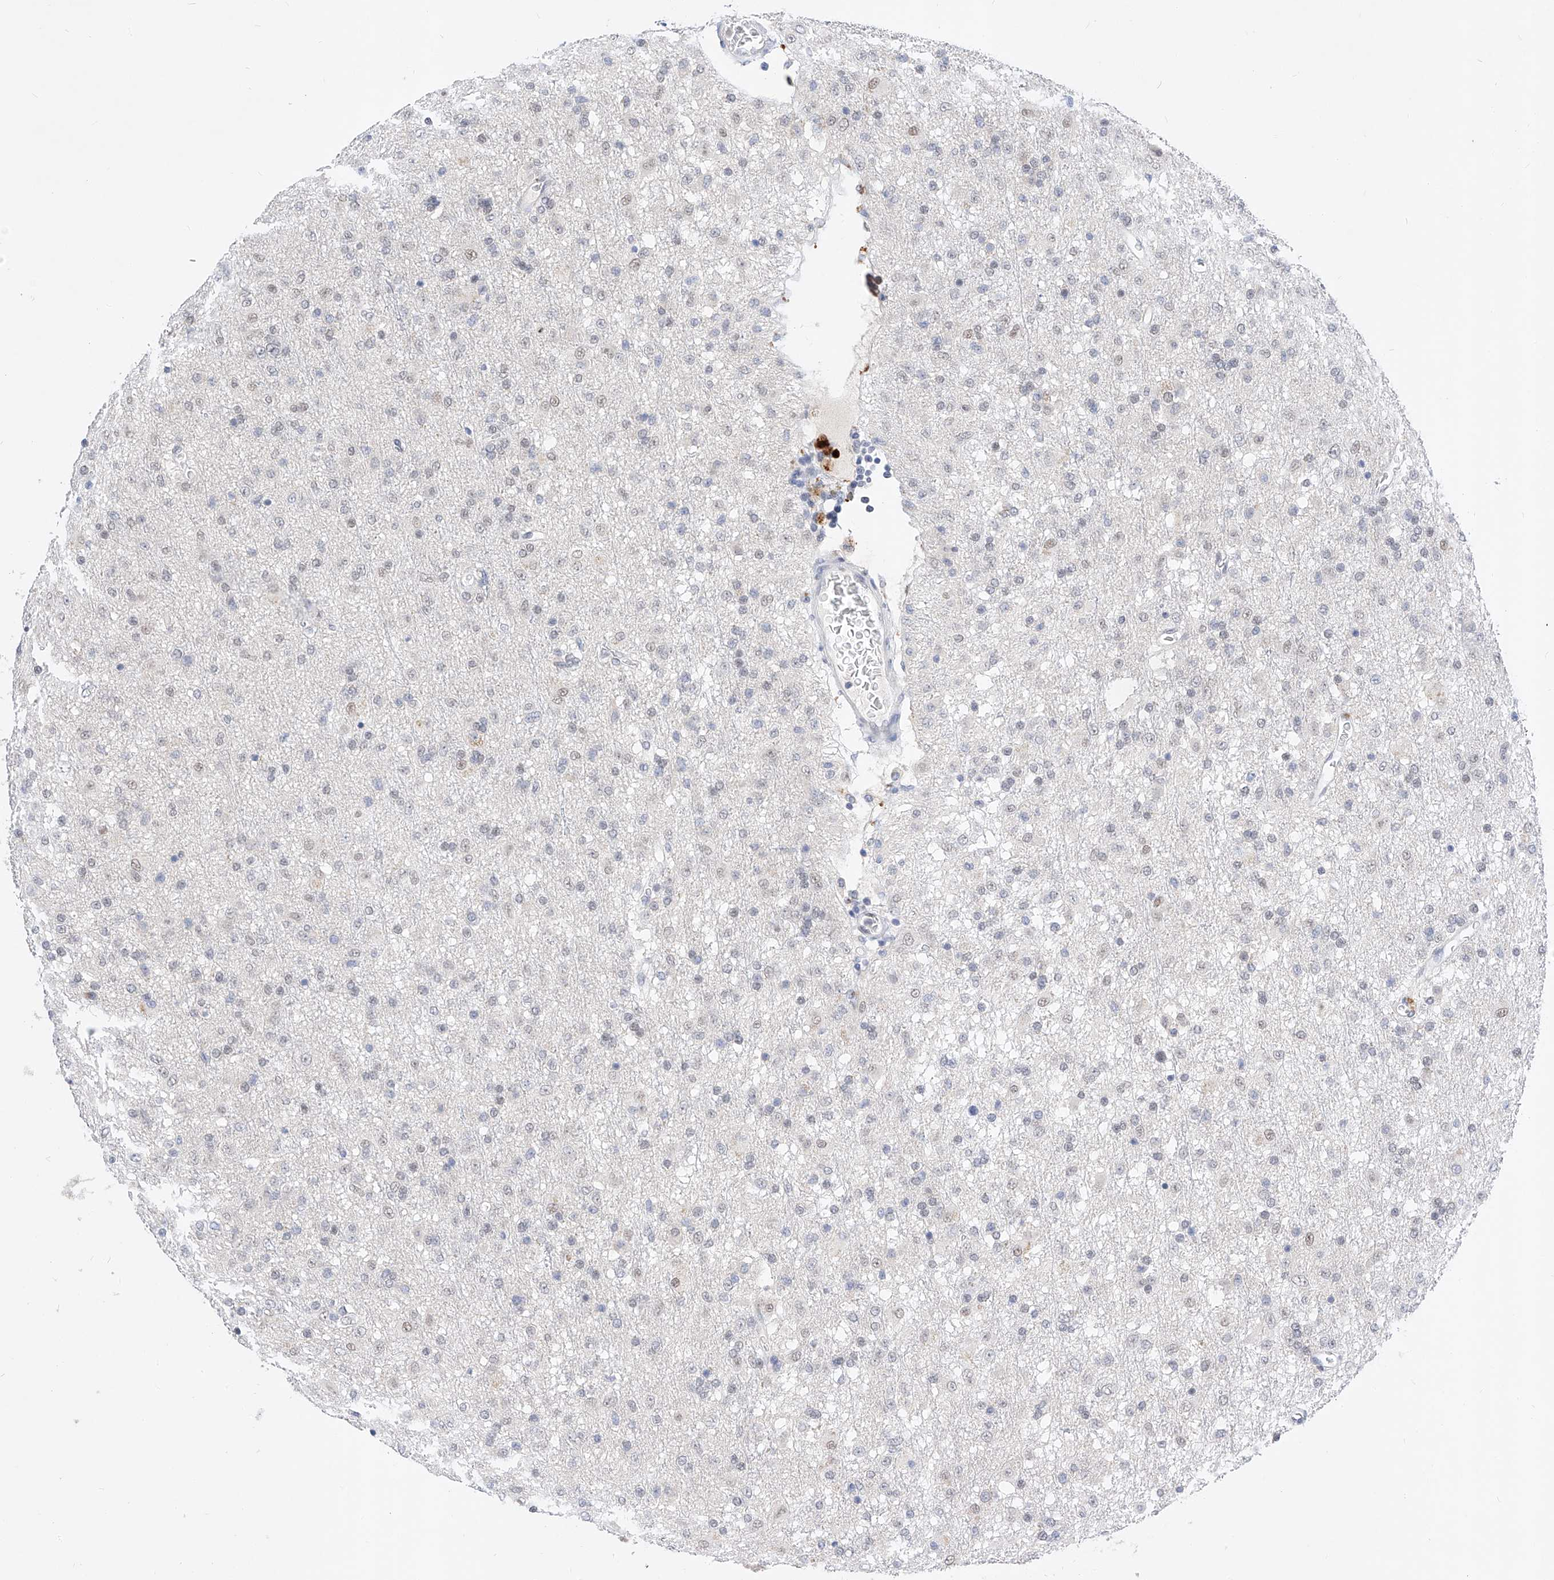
{"staining": {"intensity": "negative", "quantity": "none", "location": "none"}, "tissue": "glioma", "cell_type": "Tumor cells", "image_type": "cancer", "snomed": [{"axis": "morphology", "description": "Glioma, malignant, Low grade"}, {"axis": "topography", "description": "Brain"}], "caption": "IHC photomicrograph of human malignant glioma (low-grade) stained for a protein (brown), which shows no staining in tumor cells.", "gene": "KCNJ1", "patient": {"sex": "male", "age": 65}}